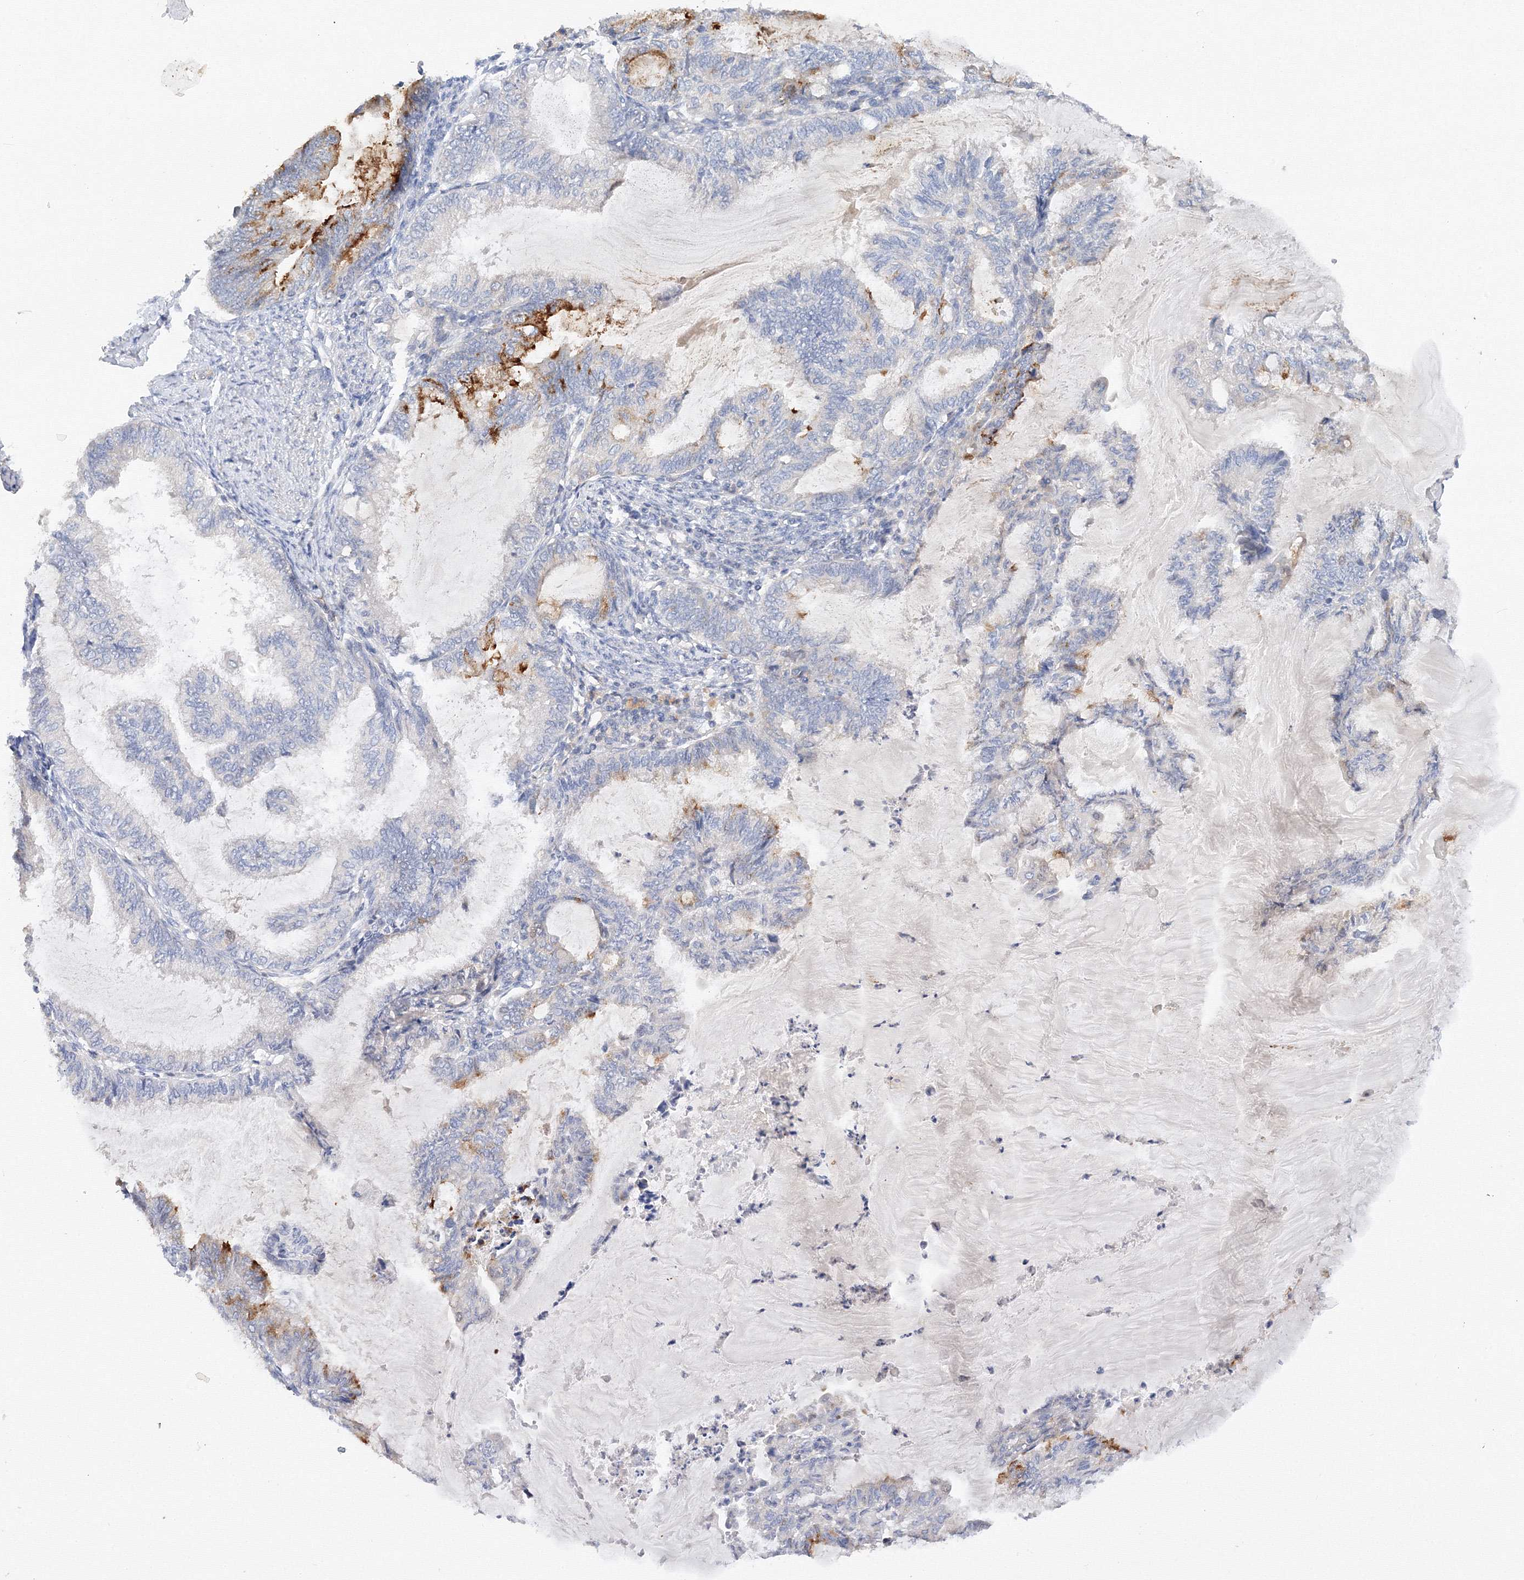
{"staining": {"intensity": "moderate", "quantity": "<25%", "location": "cytoplasmic/membranous"}, "tissue": "endometrial cancer", "cell_type": "Tumor cells", "image_type": "cancer", "snomed": [{"axis": "morphology", "description": "Adenocarcinoma, NOS"}, {"axis": "topography", "description": "Endometrium"}], "caption": "Immunohistochemical staining of human endometrial adenocarcinoma reveals moderate cytoplasmic/membranous protein expression in about <25% of tumor cells.", "gene": "DIS3L2", "patient": {"sex": "female", "age": 86}}